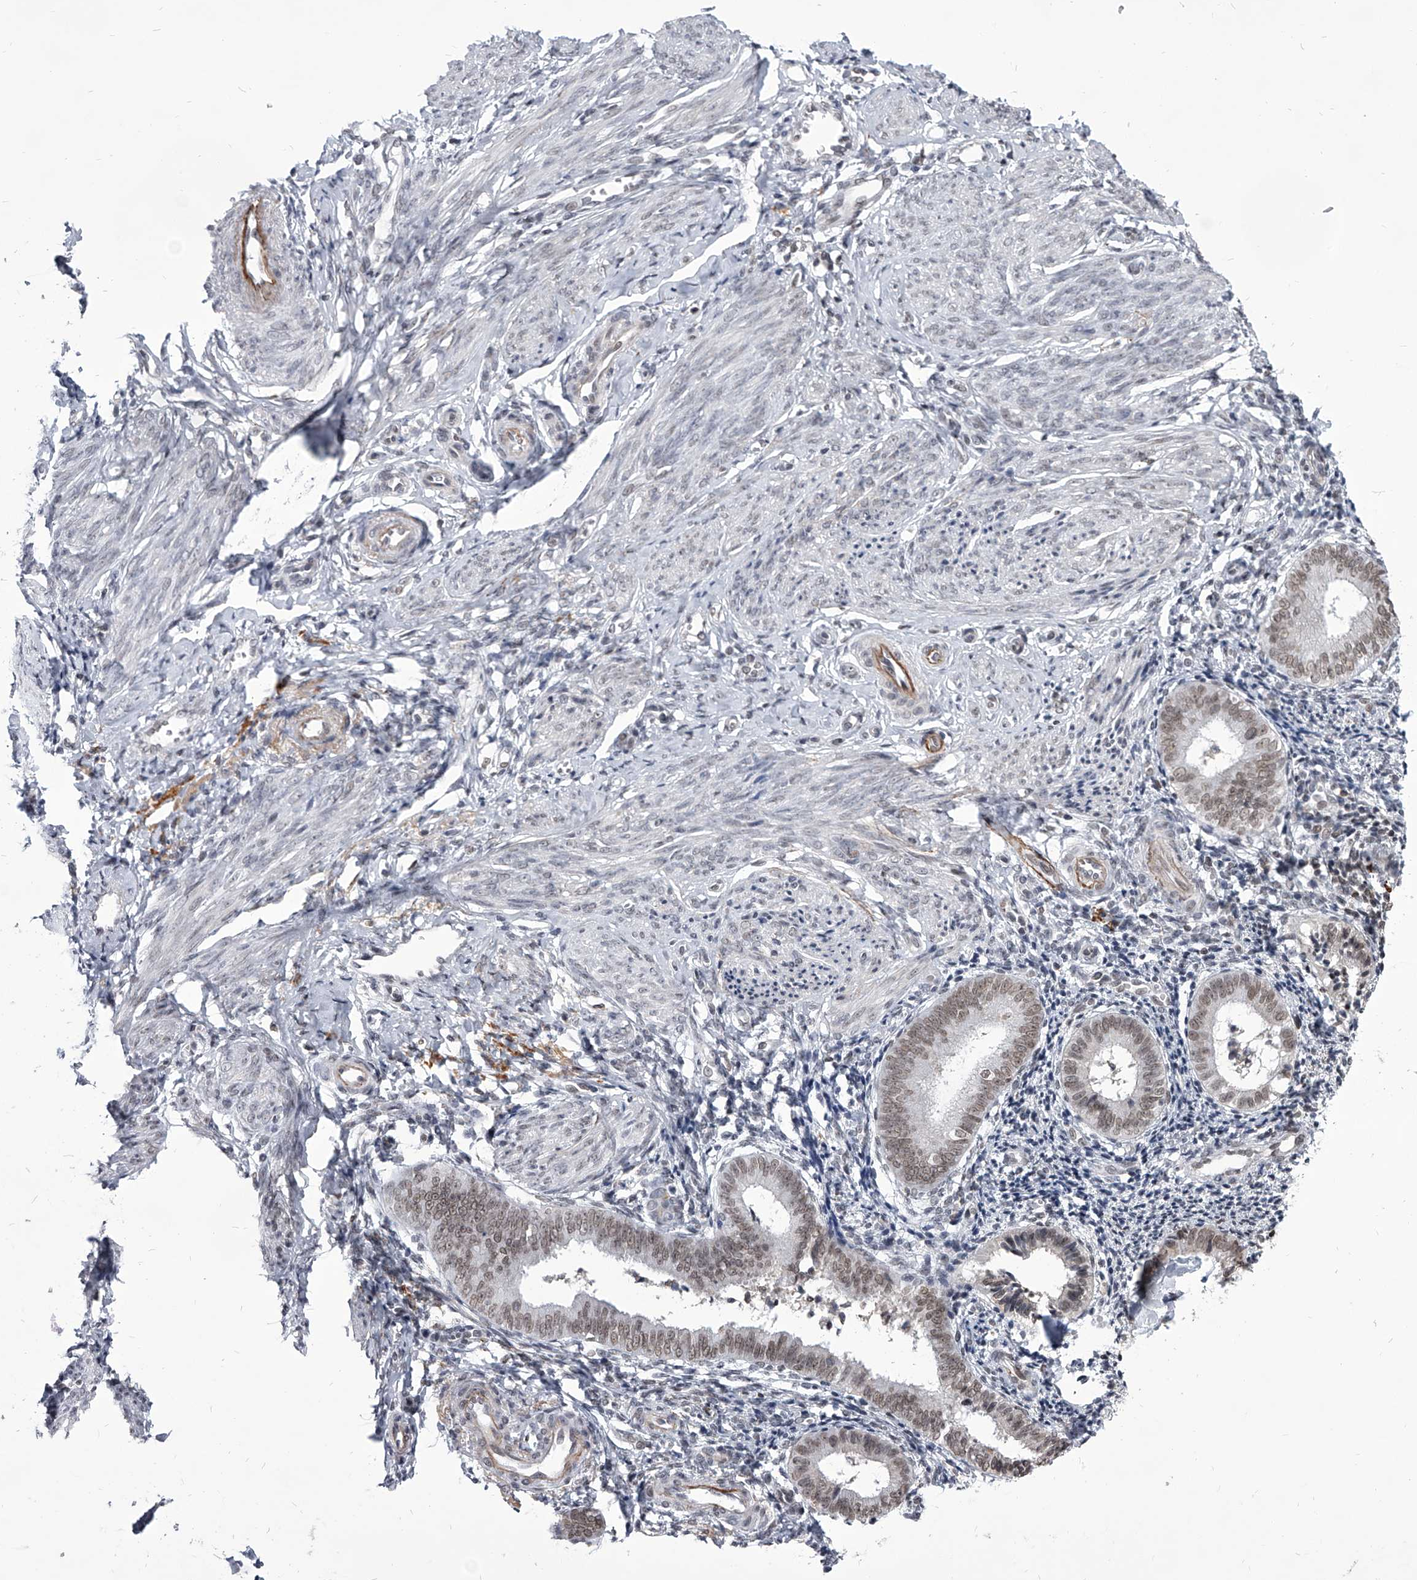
{"staining": {"intensity": "negative", "quantity": "none", "location": "none"}, "tissue": "endometrium", "cell_type": "Cells in endometrial stroma", "image_type": "normal", "snomed": [{"axis": "morphology", "description": "Normal tissue, NOS"}, {"axis": "topography", "description": "Uterus"}, {"axis": "topography", "description": "Endometrium"}], "caption": "This image is of unremarkable endometrium stained with immunohistochemistry to label a protein in brown with the nuclei are counter-stained blue. There is no staining in cells in endometrial stroma. (Stains: DAB (3,3'-diaminobenzidine) immunohistochemistry (IHC) with hematoxylin counter stain, Microscopy: brightfield microscopy at high magnification).", "gene": "PPIL4", "patient": {"sex": "female", "age": 48}}